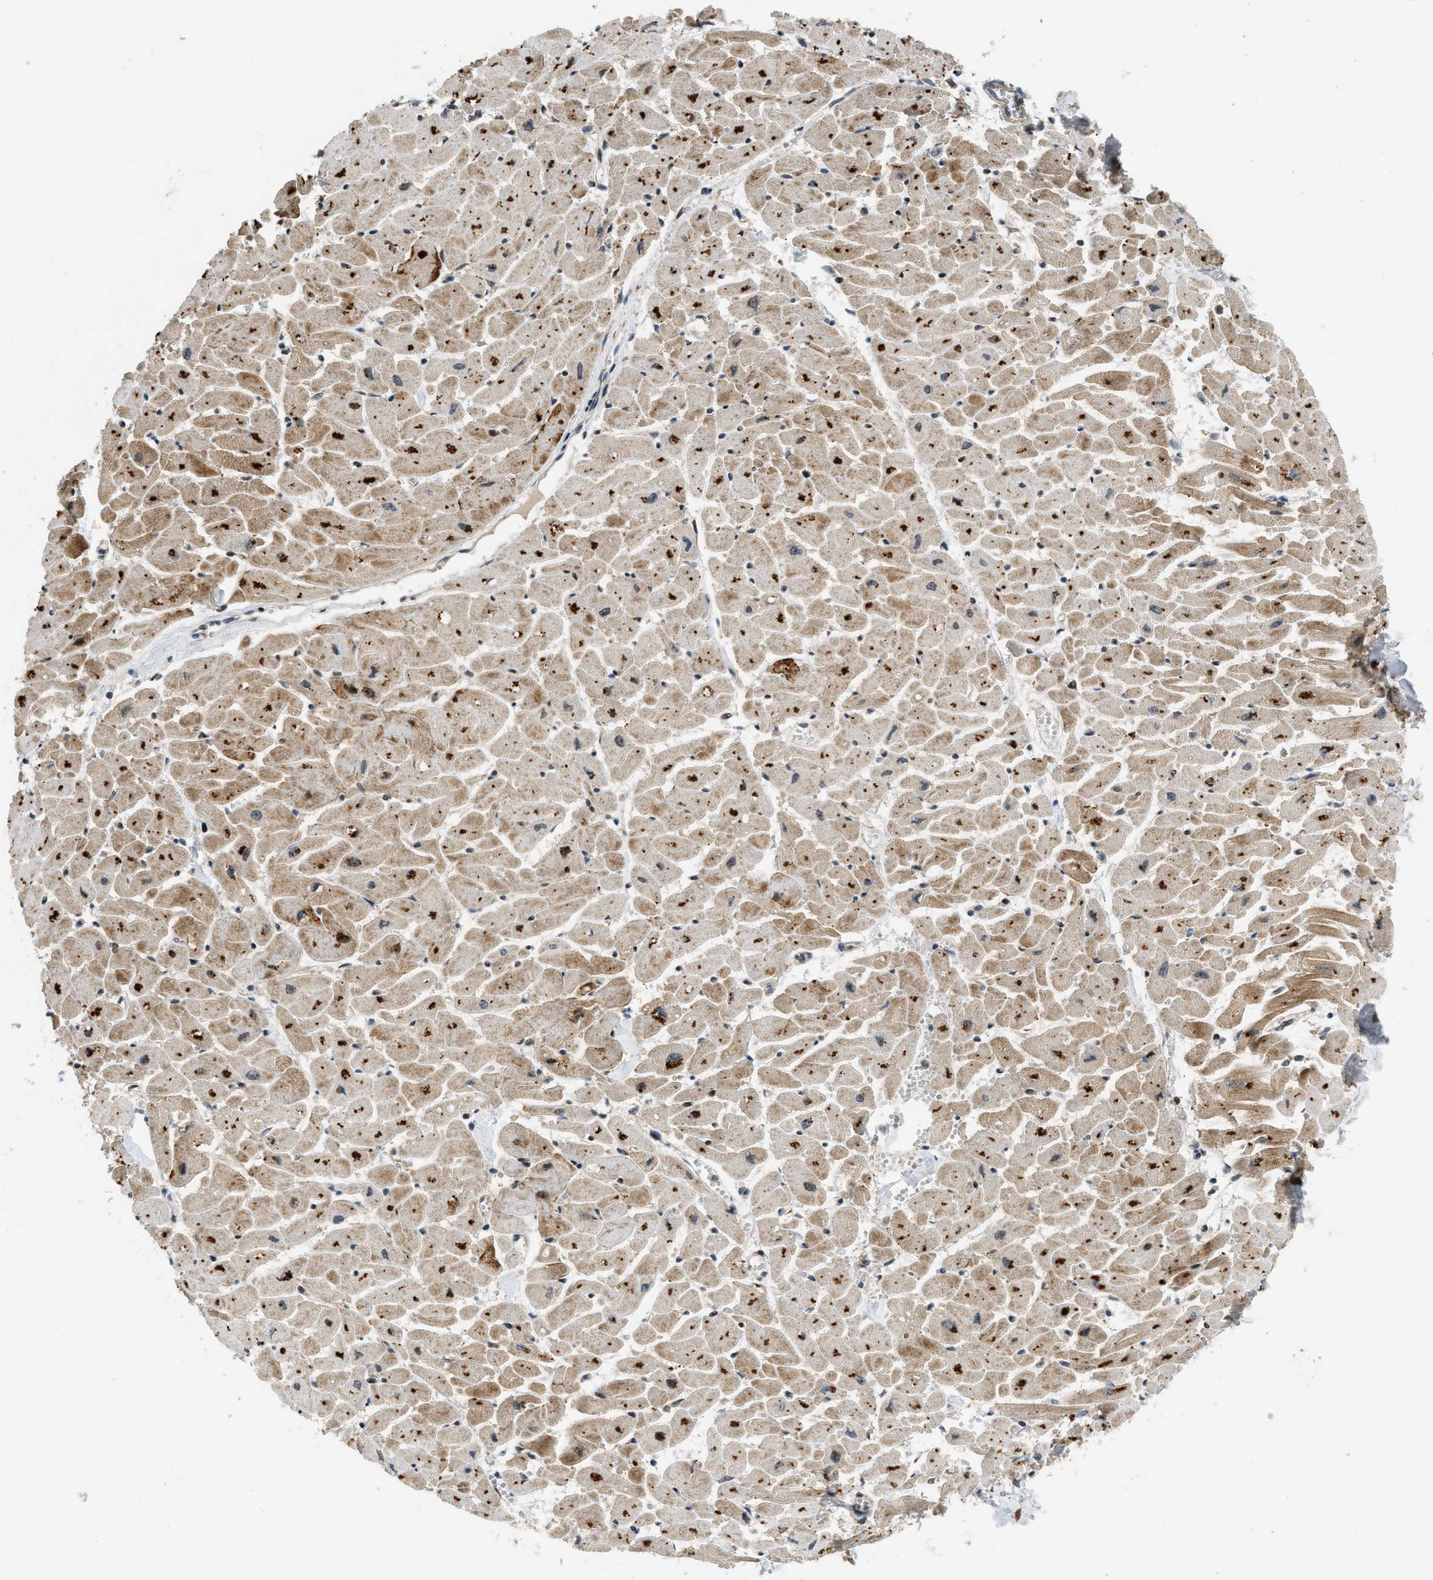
{"staining": {"intensity": "moderate", "quantity": ">75%", "location": "cytoplasmic/membranous"}, "tissue": "heart muscle", "cell_type": "Cardiomyocytes", "image_type": "normal", "snomed": [{"axis": "morphology", "description": "Normal tissue, NOS"}, {"axis": "topography", "description": "Heart"}], "caption": "Immunohistochemical staining of unremarkable human heart muscle displays moderate cytoplasmic/membranous protein positivity in approximately >75% of cardiomyocytes.", "gene": "TRAPPC14", "patient": {"sex": "female", "age": 19}}